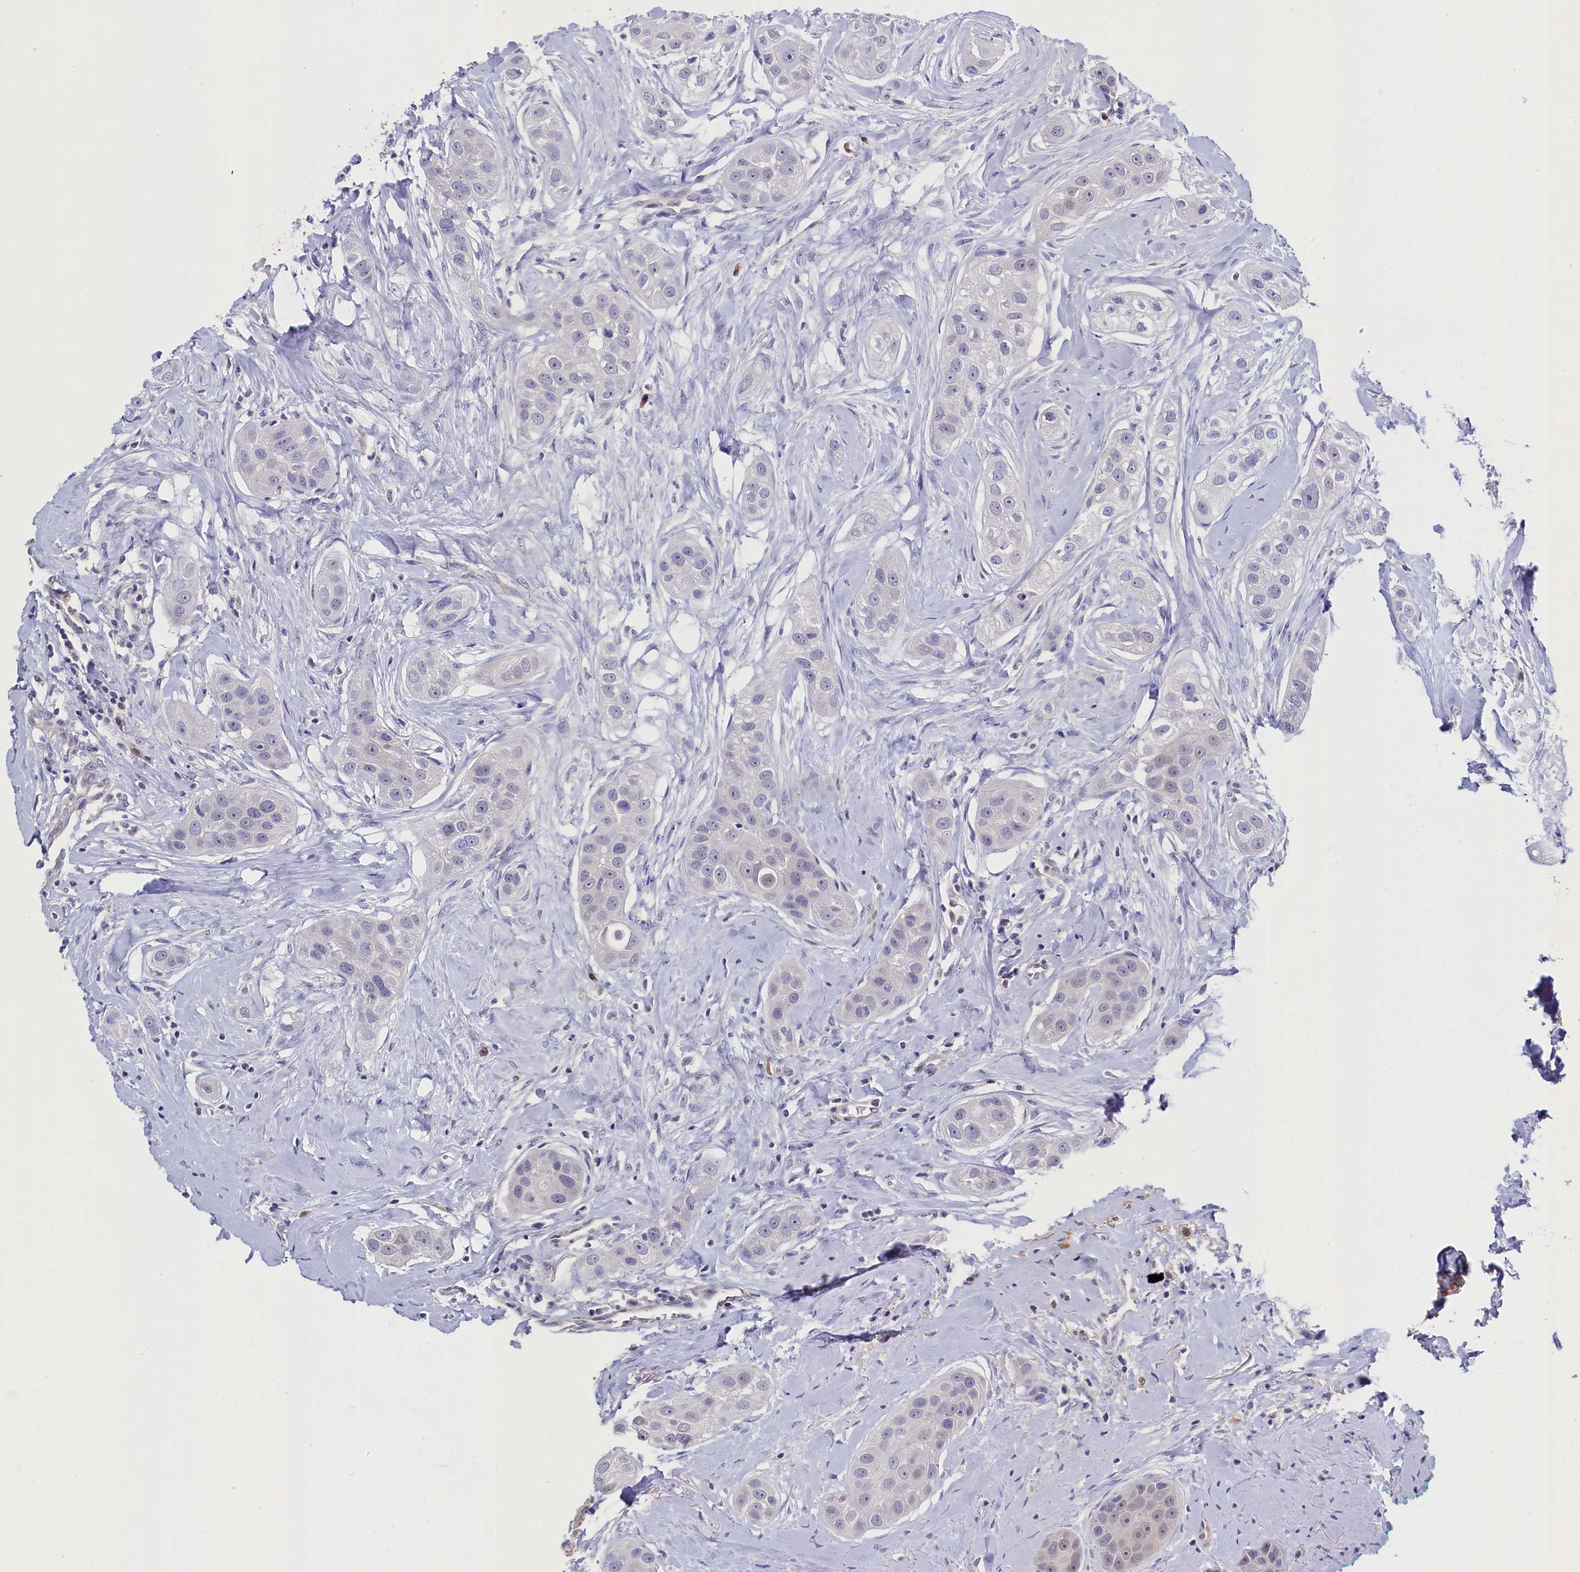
{"staining": {"intensity": "negative", "quantity": "none", "location": "none"}, "tissue": "head and neck cancer", "cell_type": "Tumor cells", "image_type": "cancer", "snomed": [{"axis": "morphology", "description": "Normal tissue, NOS"}, {"axis": "morphology", "description": "Squamous cell carcinoma, NOS"}, {"axis": "topography", "description": "Skeletal muscle"}, {"axis": "topography", "description": "Head-Neck"}], "caption": "Tumor cells are negative for protein expression in human squamous cell carcinoma (head and neck).", "gene": "C11orf54", "patient": {"sex": "male", "age": 51}}